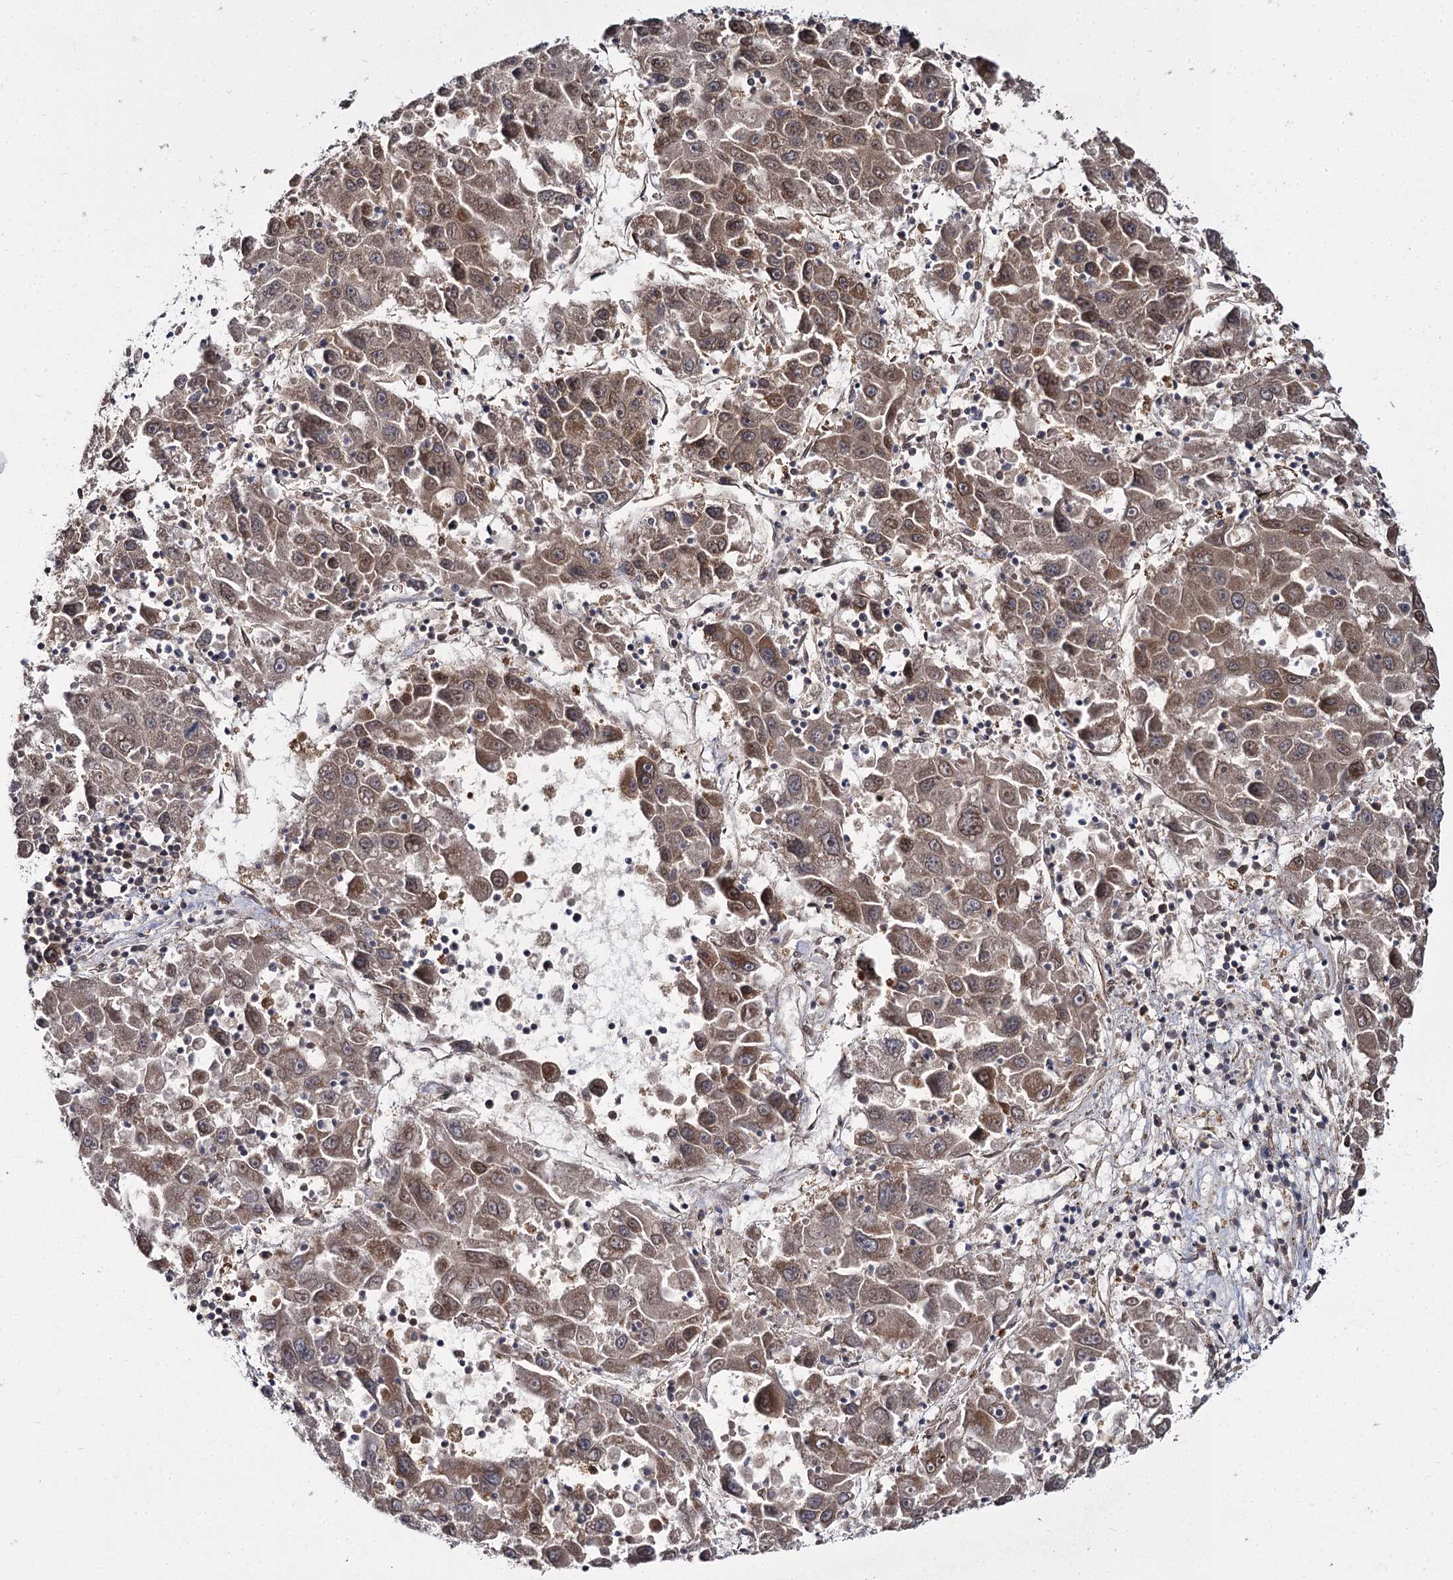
{"staining": {"intensity": "moderate", "quantity": "25%-75%", "location": "cytoplasmic/membranous,nuclear"}, "tissue": "liver cancer", "cell_type": "Tumor cells", "image_type": "cancer", "snomed": [{"axis": "morphology", "description": "Carcinoma, Hepatocellular, NOS"}, {"axis": "topography", "description": "Liver"}], "caption": "Immunohistochemistry staining of hepatocellular carcinoma (liver), which shows medium levels of moderate cytoplasmic/membranous and nuclear positivity in about 25%-75% of tumor cells indicating moderate cytoplasmic/membranous and nuclear protein positivity. The staining was performed using DAB (3,3'-diaminobenzidine) (brown) for protein detection and nuclei were counterstained in hematoxylin (blue).", "gene": "TRNT1", "patient": {"sex": "male", "age": 49}}